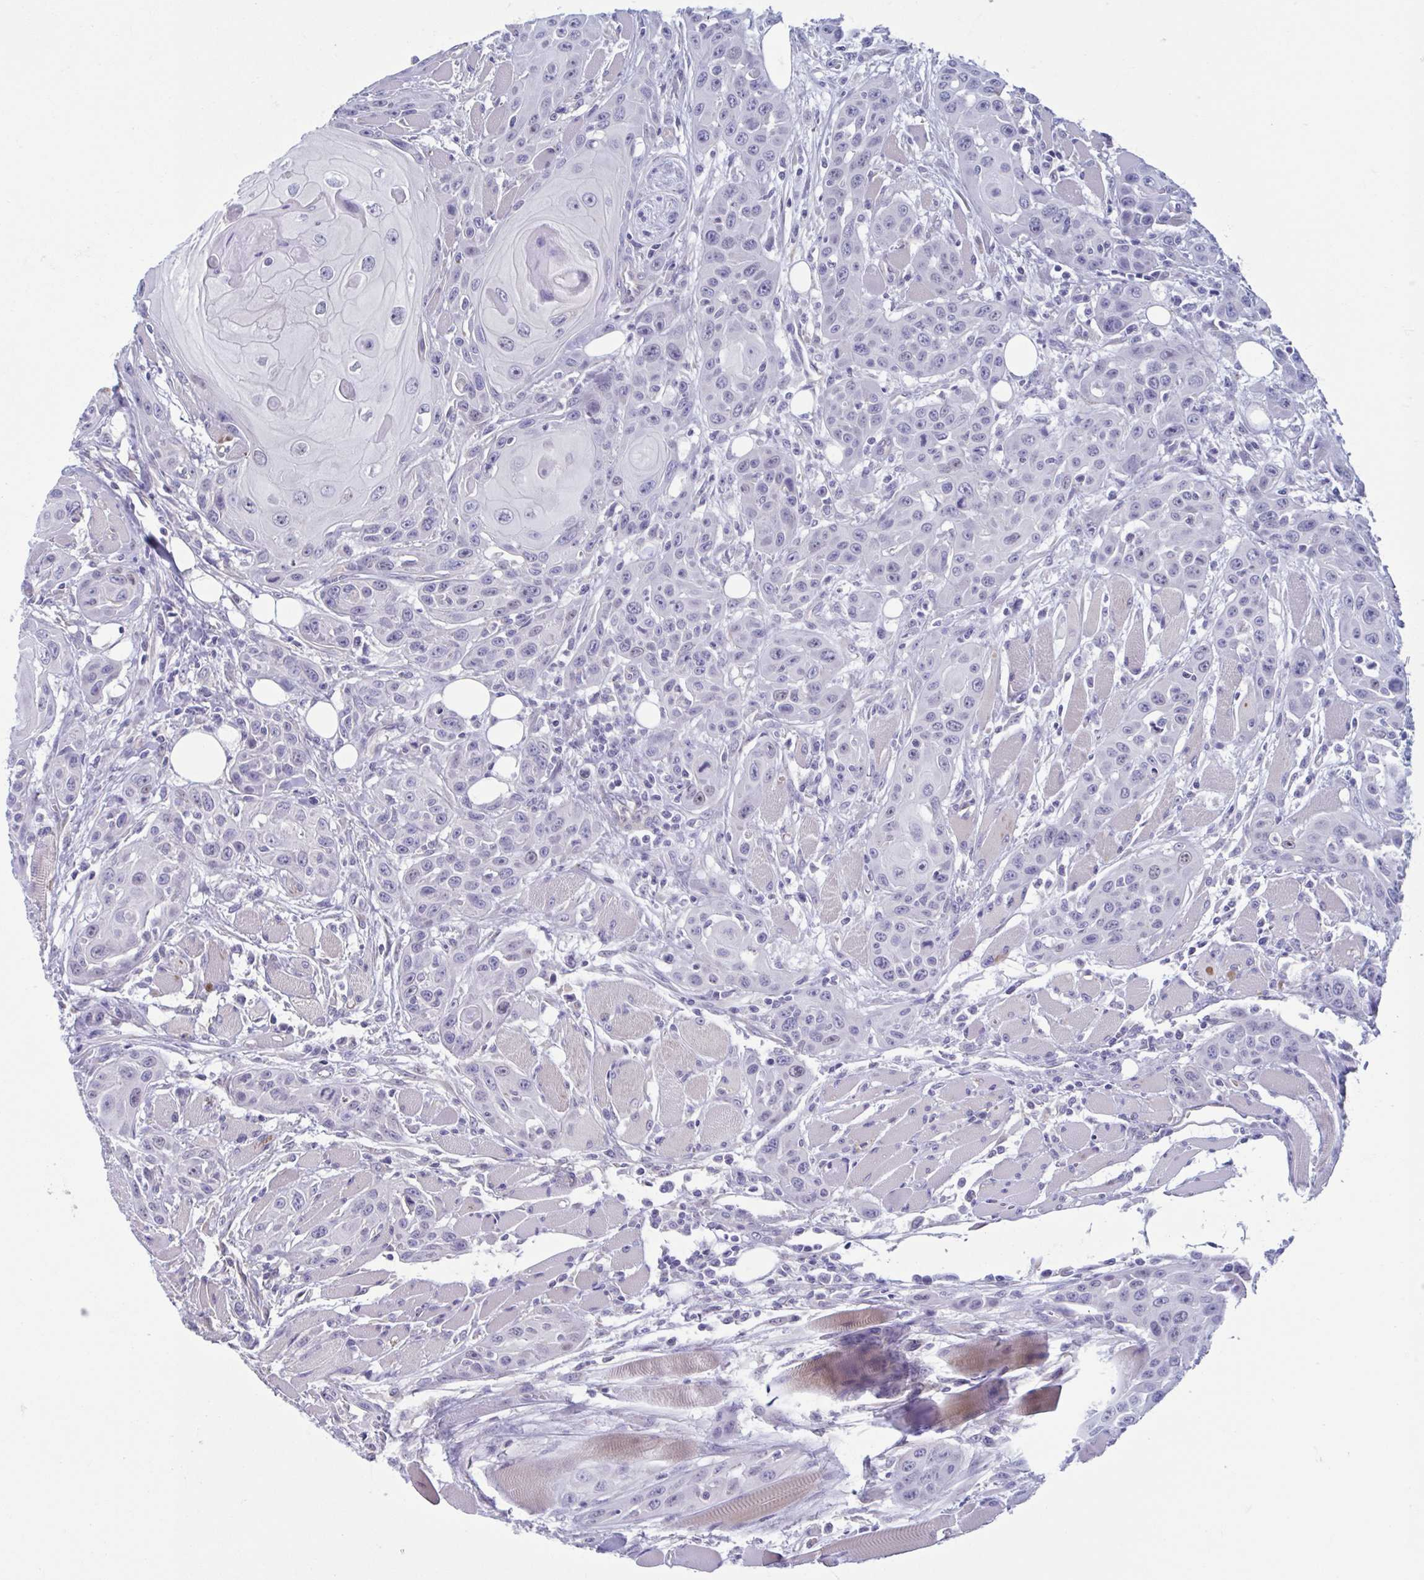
{"staining": {"intensity": "negative", "quantity": "none", "location": "none"}, "tissue": "head and neck cancer", "cell_type": "Tumor cells", "image_type": "cancer", "snomed": [{"axis": "morphology", "description": "Squamous cell carcinoma, NOS"}, {"axis": "topography", "description": "Head-Neck"}], "caption": "High magnification brightfield microscopy of head and neck squamous cell carcinoma stained with DAB (3,3'-diaminobenzidine) (brown) and counterstained with hematoxylin (blue): tumor cells show no significant staining.", "gene": "MORC4", "patient": {"sex": "female", "age": 80}}